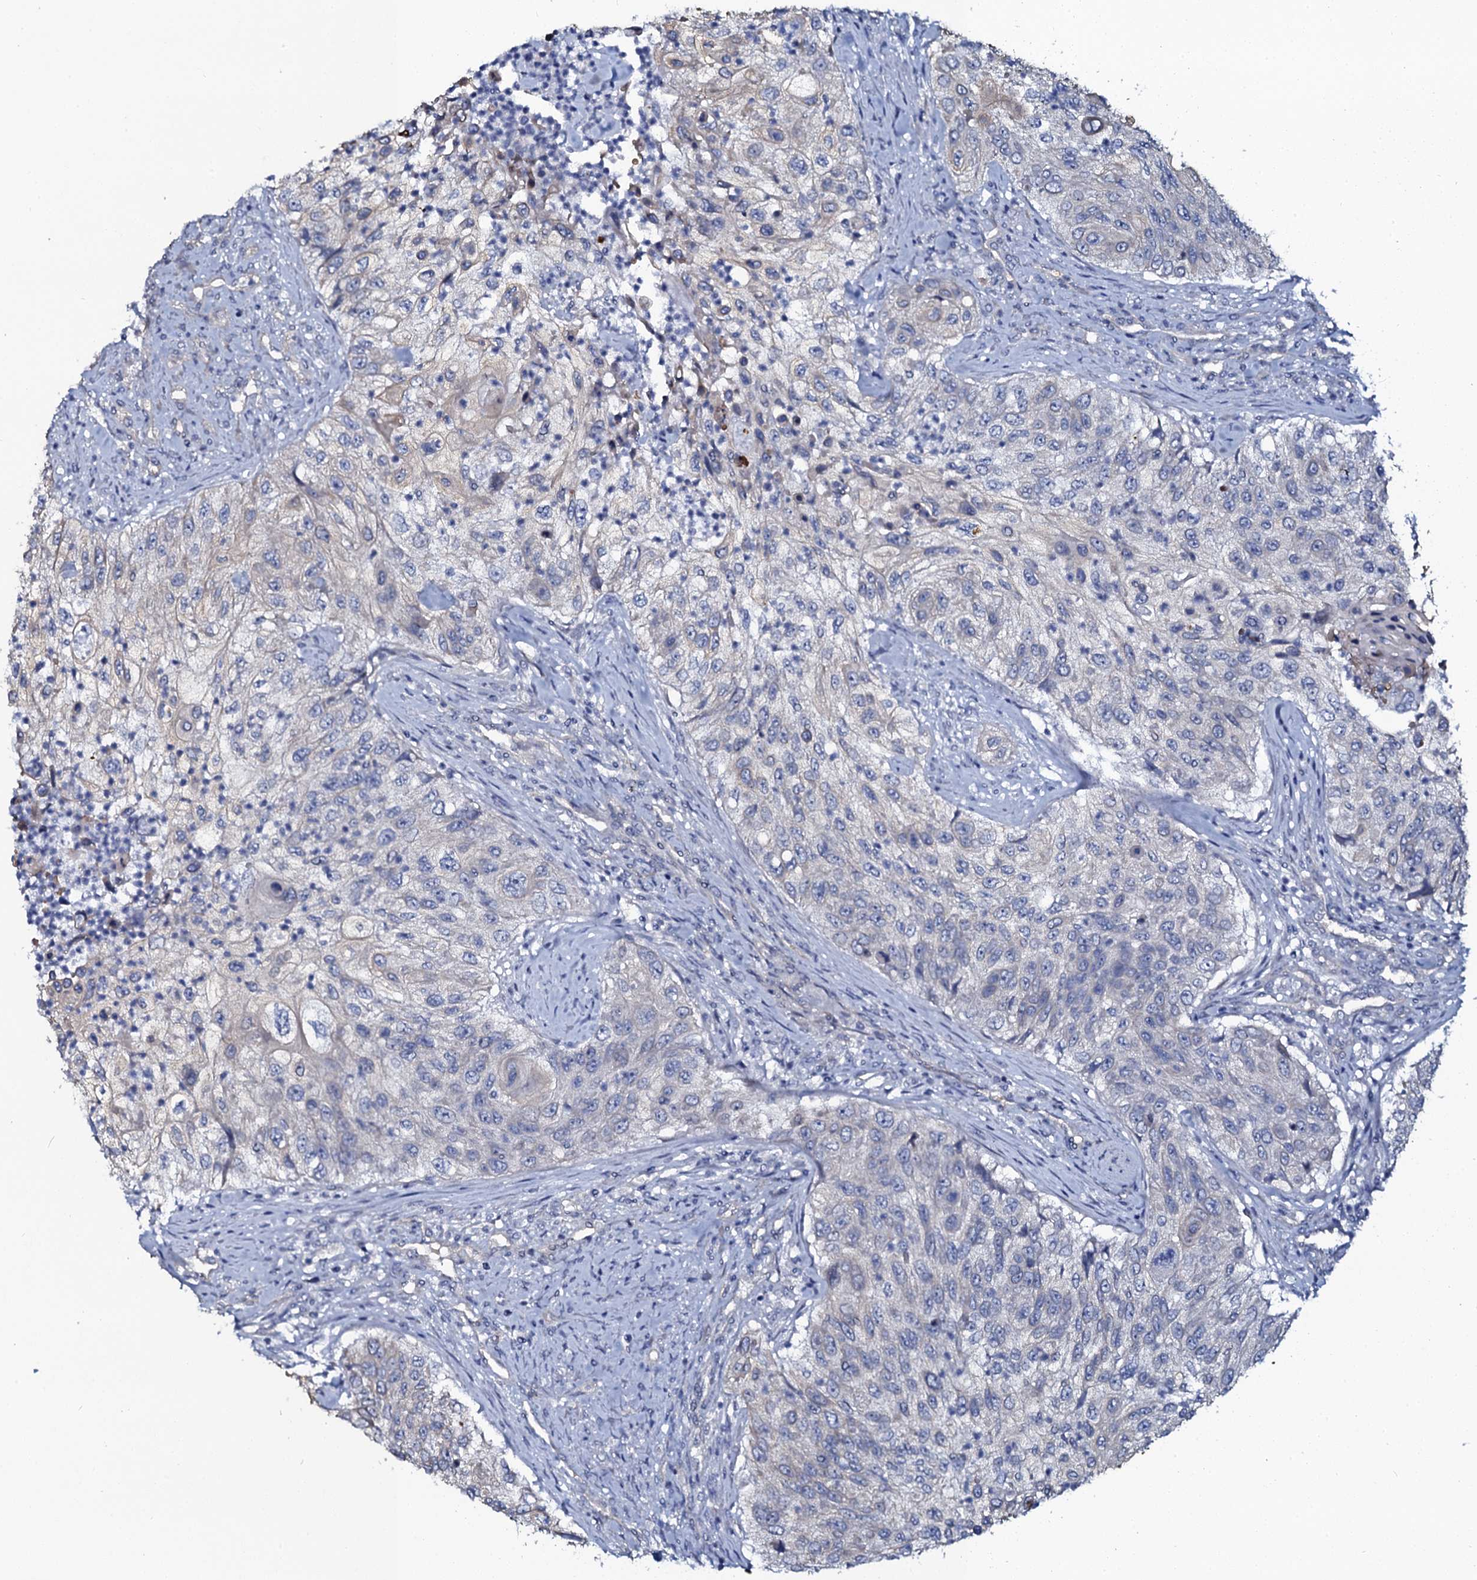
{"staining": {"intensity": "negative", "quantity": "none", "location": "none"}, "tissue": "urothelial cancer", "cell_type": "Tumor cells", "image_type": "cancer", "snomed": [{"axis": "morphology", "description": "Urothelial carcinoma, High grade"}, {"axis": "topography", "description": "Urinary bladder"}], "caption": "High-grade urothelial carcinoma was stained to show a protein in brown. There is no significant staining in tumor cells.", "gene": "C10orf88", "patient": {"sex": "female", "age": 60}}